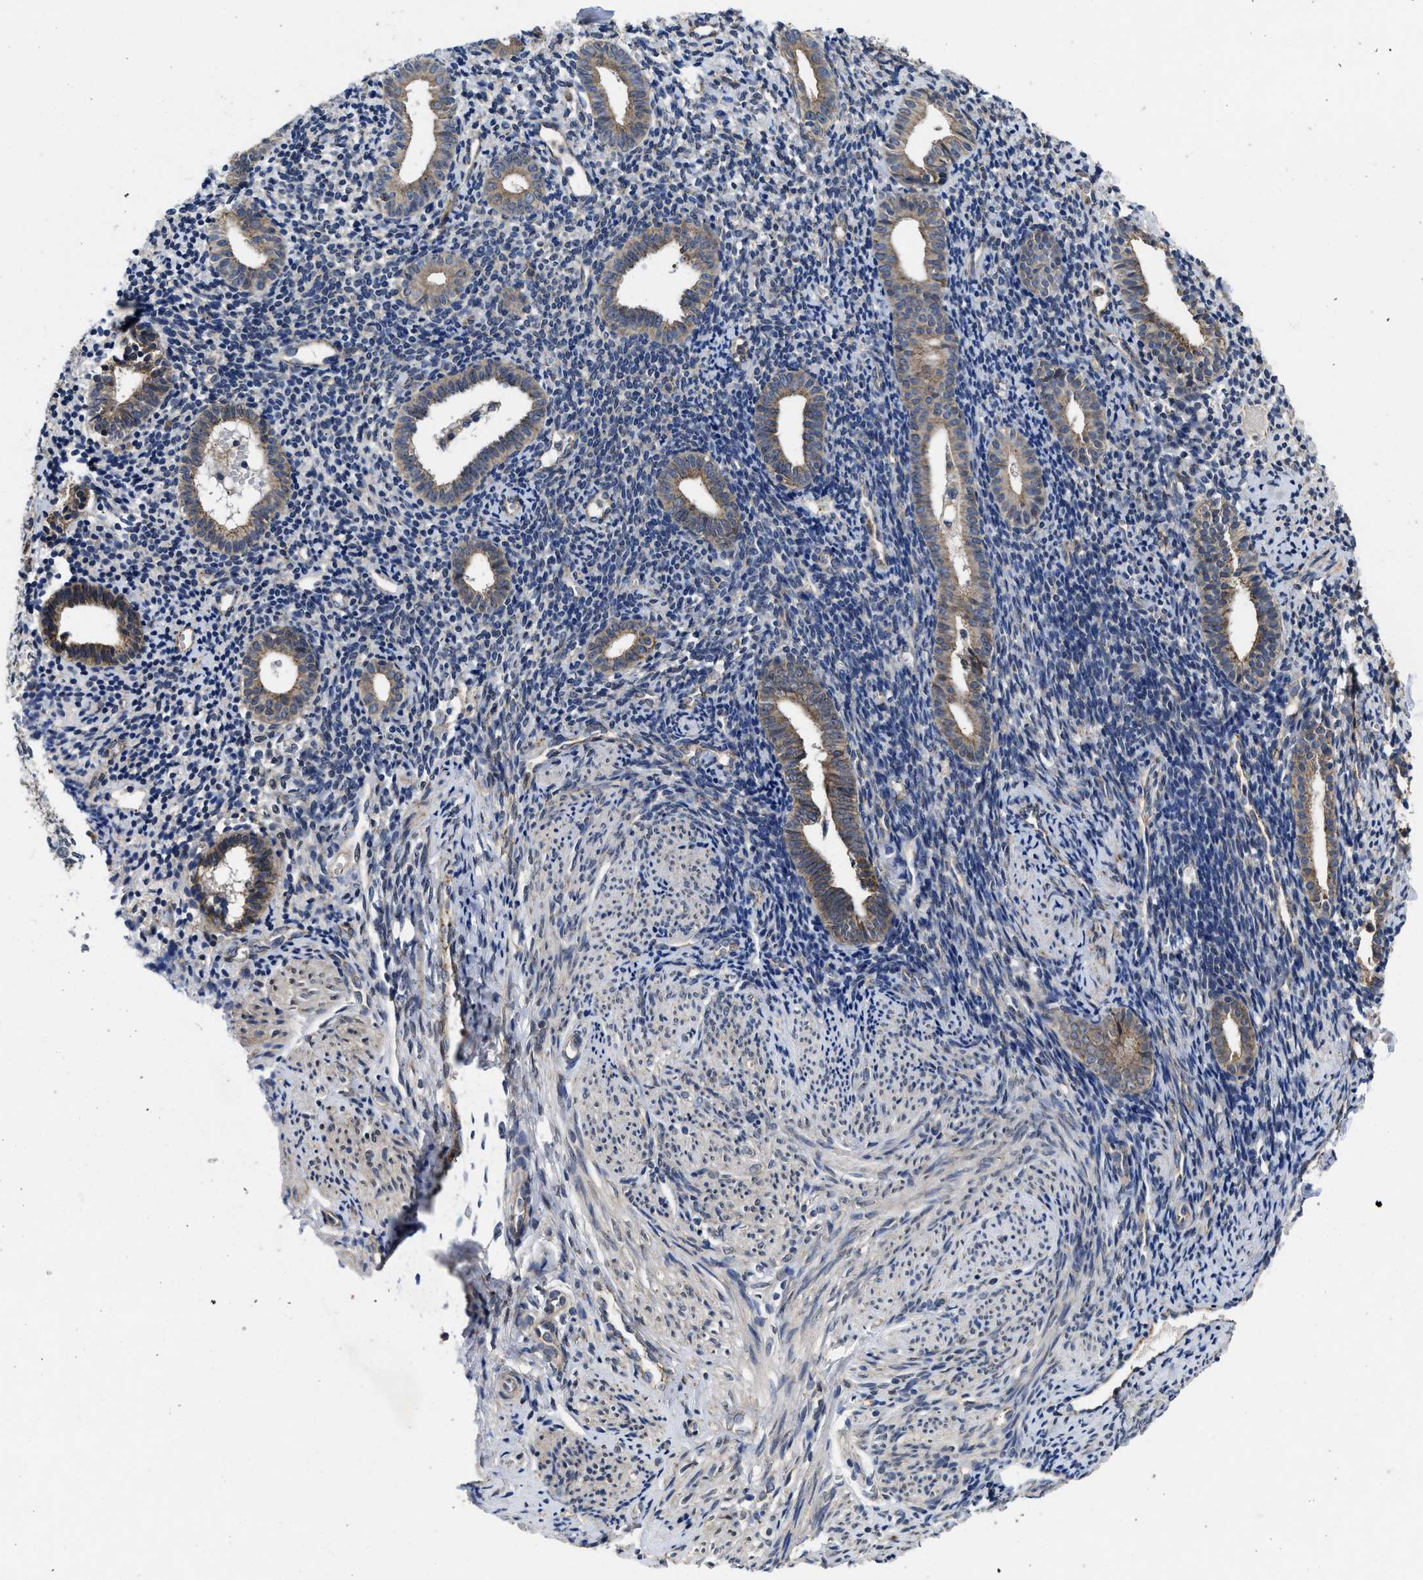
{"staining": {"intensity": "negative", "quantity": "none", "location": "none"}, "tissue": "endometrium", "cell_type": "Cells in endometrial stroma", "image_type": "normal", "snomed": [{"axis": "morphology", "description": "Normal tissue, NOS"}, {"axis": "topography", "description": "Endometrium"}], "caption": "Immunohistochemistry image of normal endometrium: endometrium stained with DAB (3,3'-diaminobenzidine) exhibits no significant protein expression in cells in endometrial stroma.", "gene": "PKD2", "patient": {"sex": "female", "age": 50}}